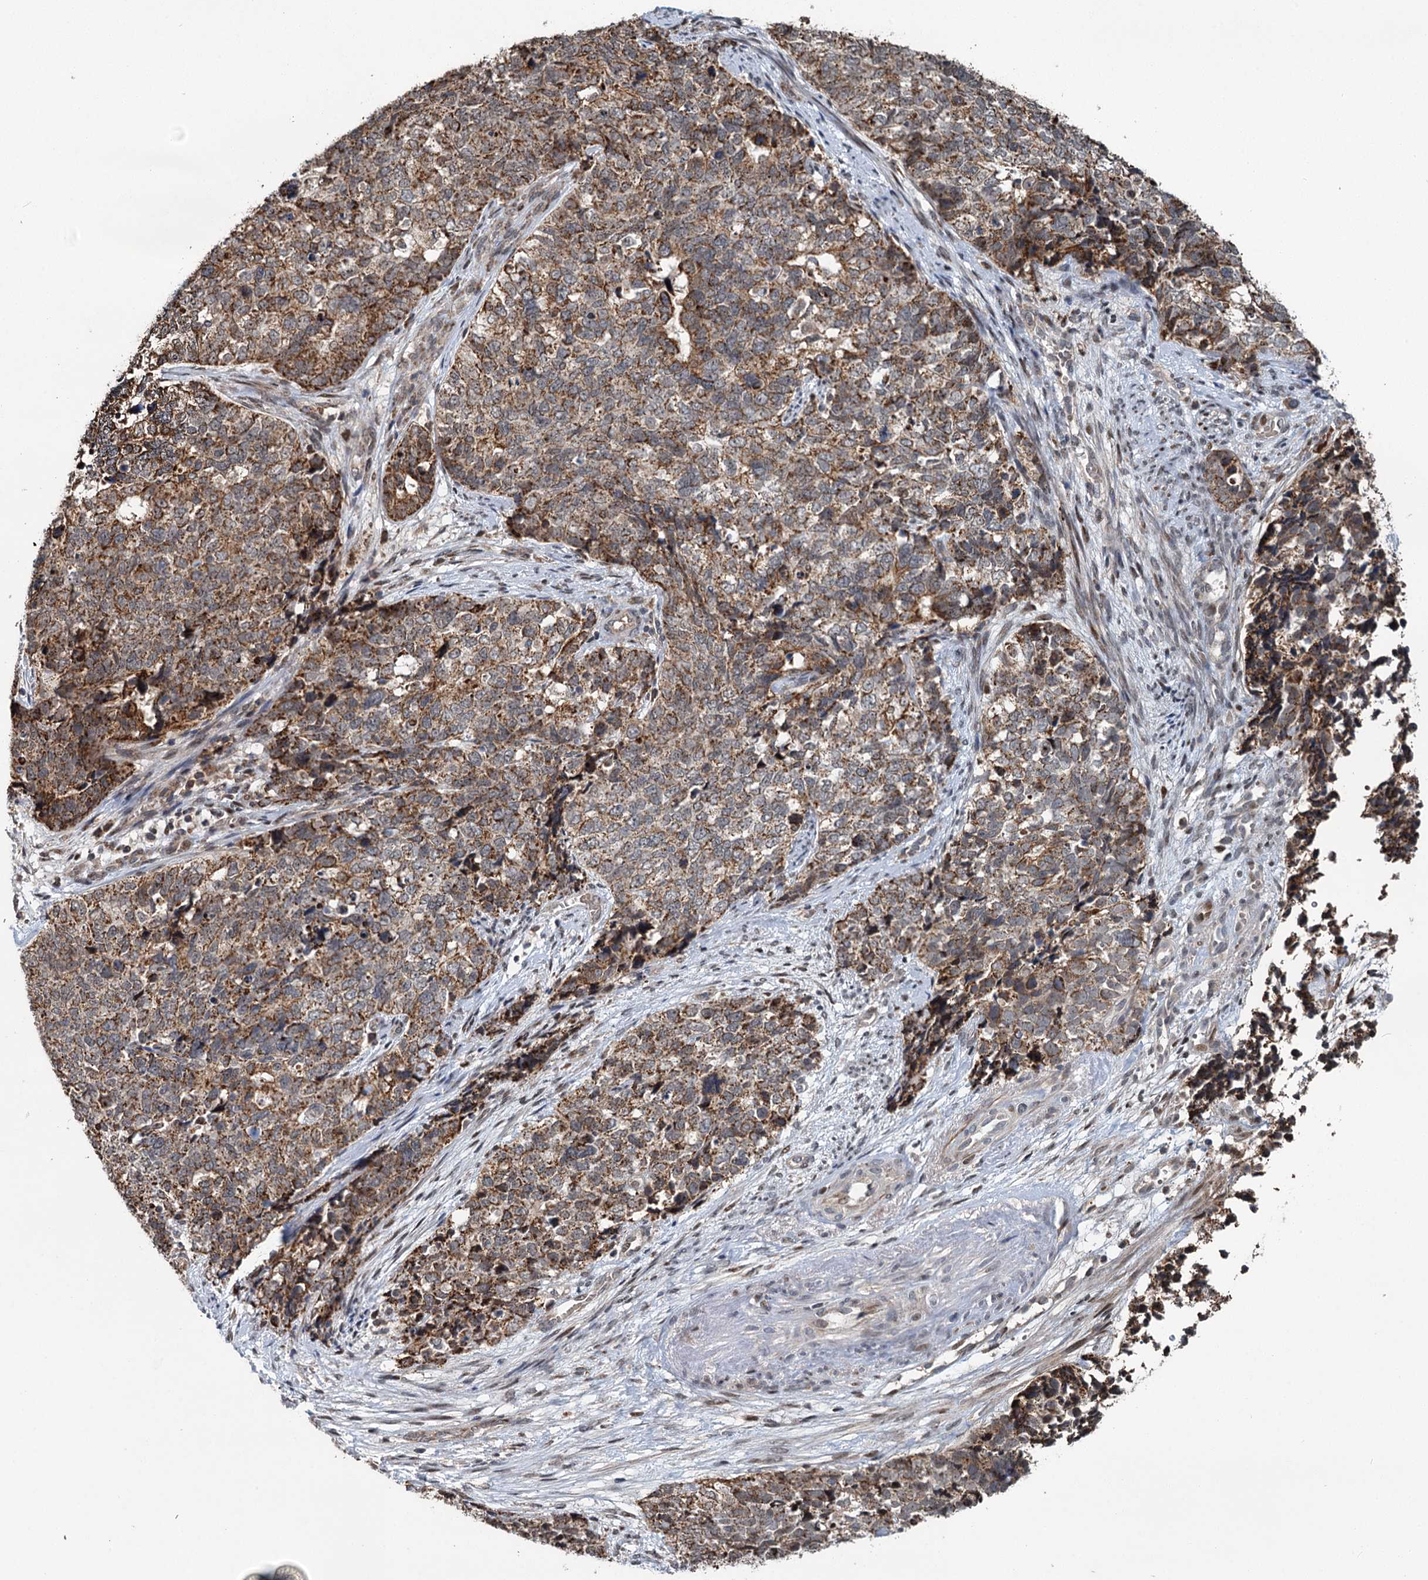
{"staining": {"intensity": "moderate", "quantity": "25%-75%", "location": "cytoplasmic/membranous"}, "tissue": "cervical cancer", "cell_type": "Tumor cells", "image_type": "cancer", "snomed": [{"axis": "morphology", "description": "Squamous cell carcinoma, NOS"}, {"axis": "topography", "description": "Cervix"}], "caption": "This is an image of immunohistochemistry (IHC) staining of cervical cancer (squamous cell carcinoma), which shows moderate staining in the cytoplasmic/membranous of tumor cells.", "gene": "RITA1", "patient": {"sex": "female", "age": 63}}